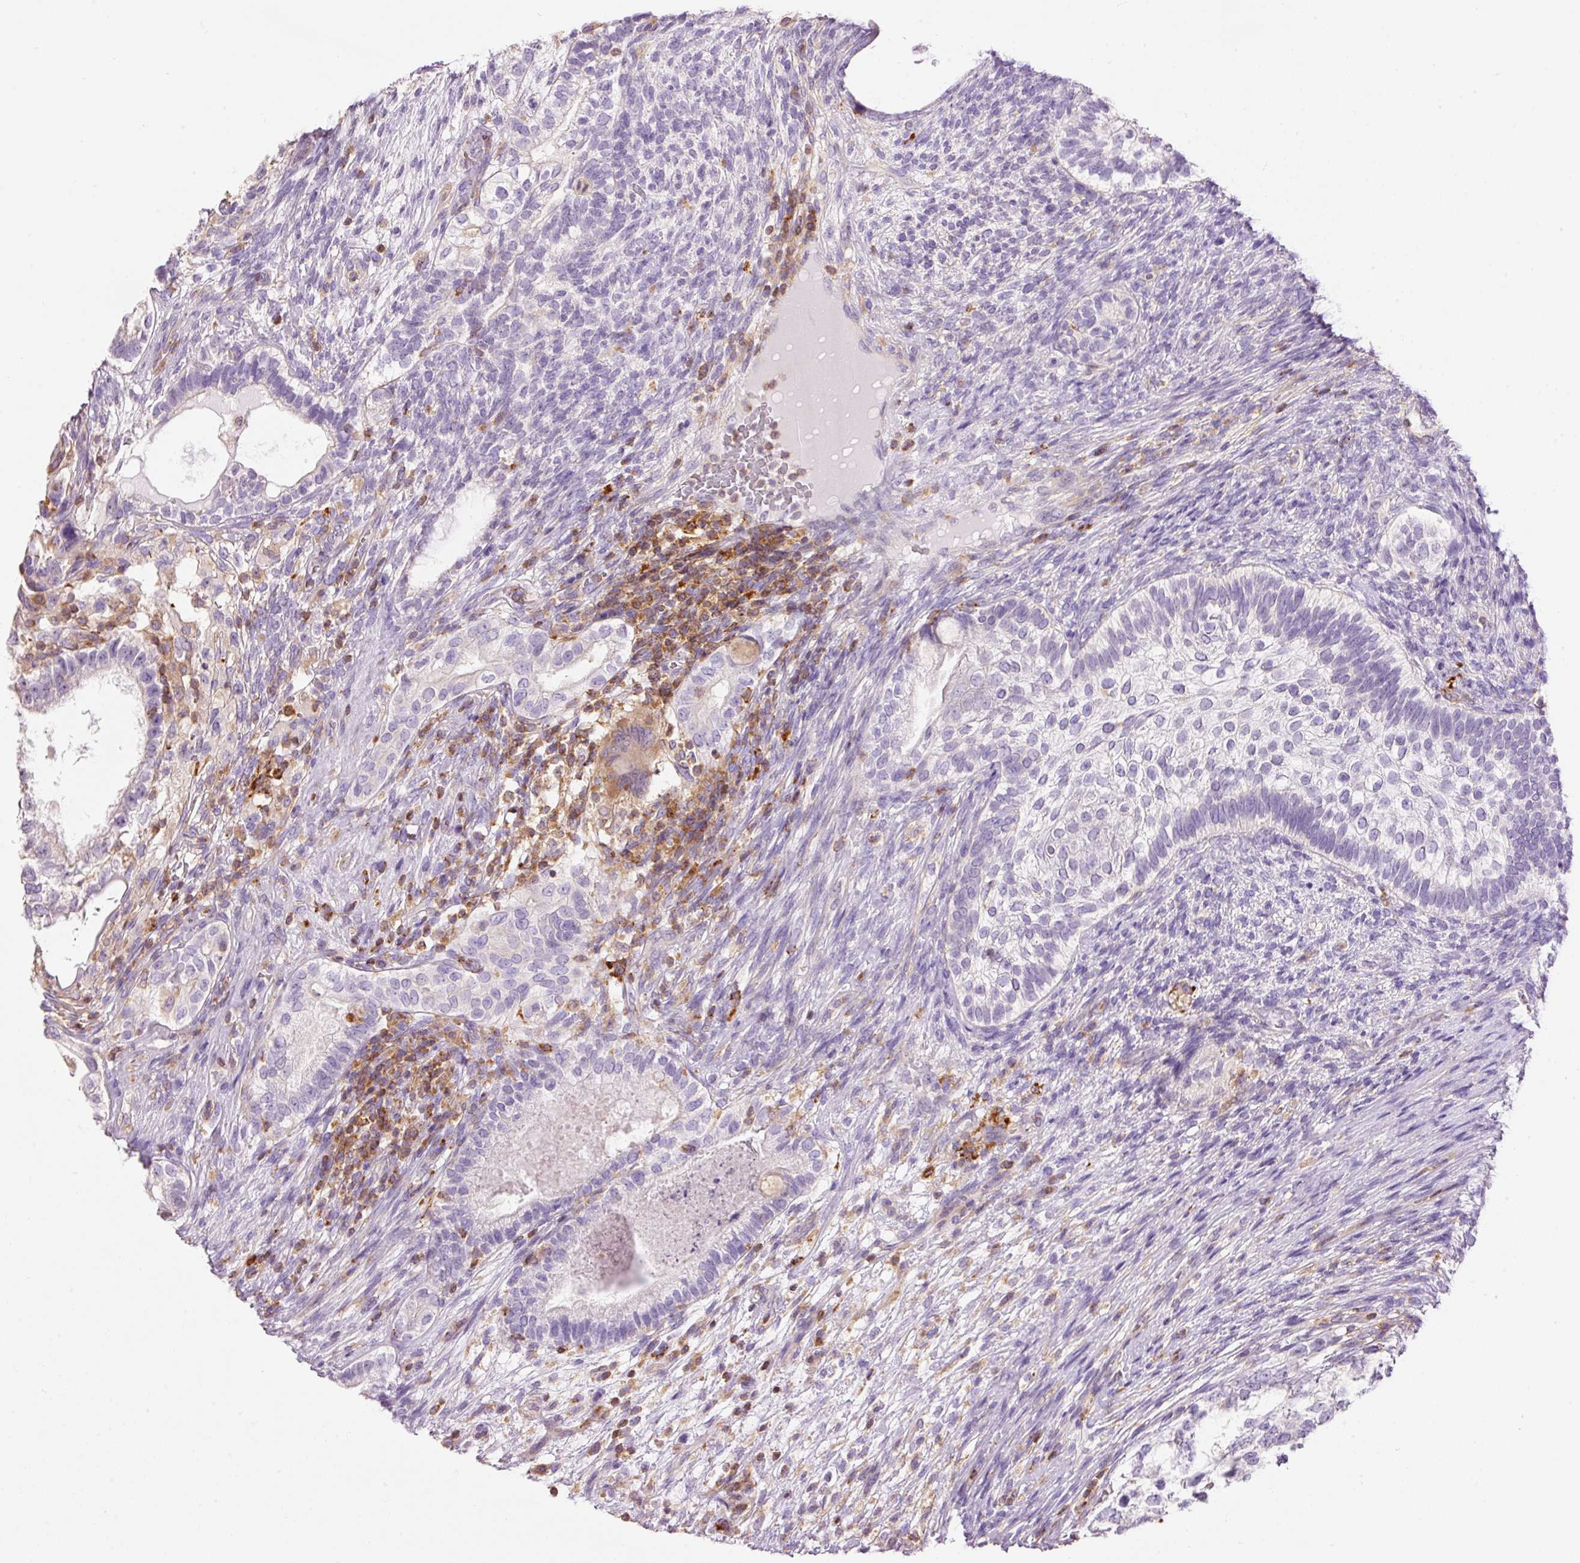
{"staining": {"intensity": "negative", "quantity": "none", "location": "none"}, "tissue": "testis cancer", "cell_type": "Tumor cells", "image_type": "cancer", "snomed": [{"axis": "morphology", "description": "Seminoma, NOS"}, {"axis": "morphology", "description": "Carcinoma, Embryonal, NOS"}, {"axis": "topography", "description": "Testis"}], "caption": "An immunohistochemistry micrograph of testis seminoma is shown. There is no staining in tumor cells of testis seminoma.", "gene": "DOK6", "patient": {"sex": "male", "age": 41}}